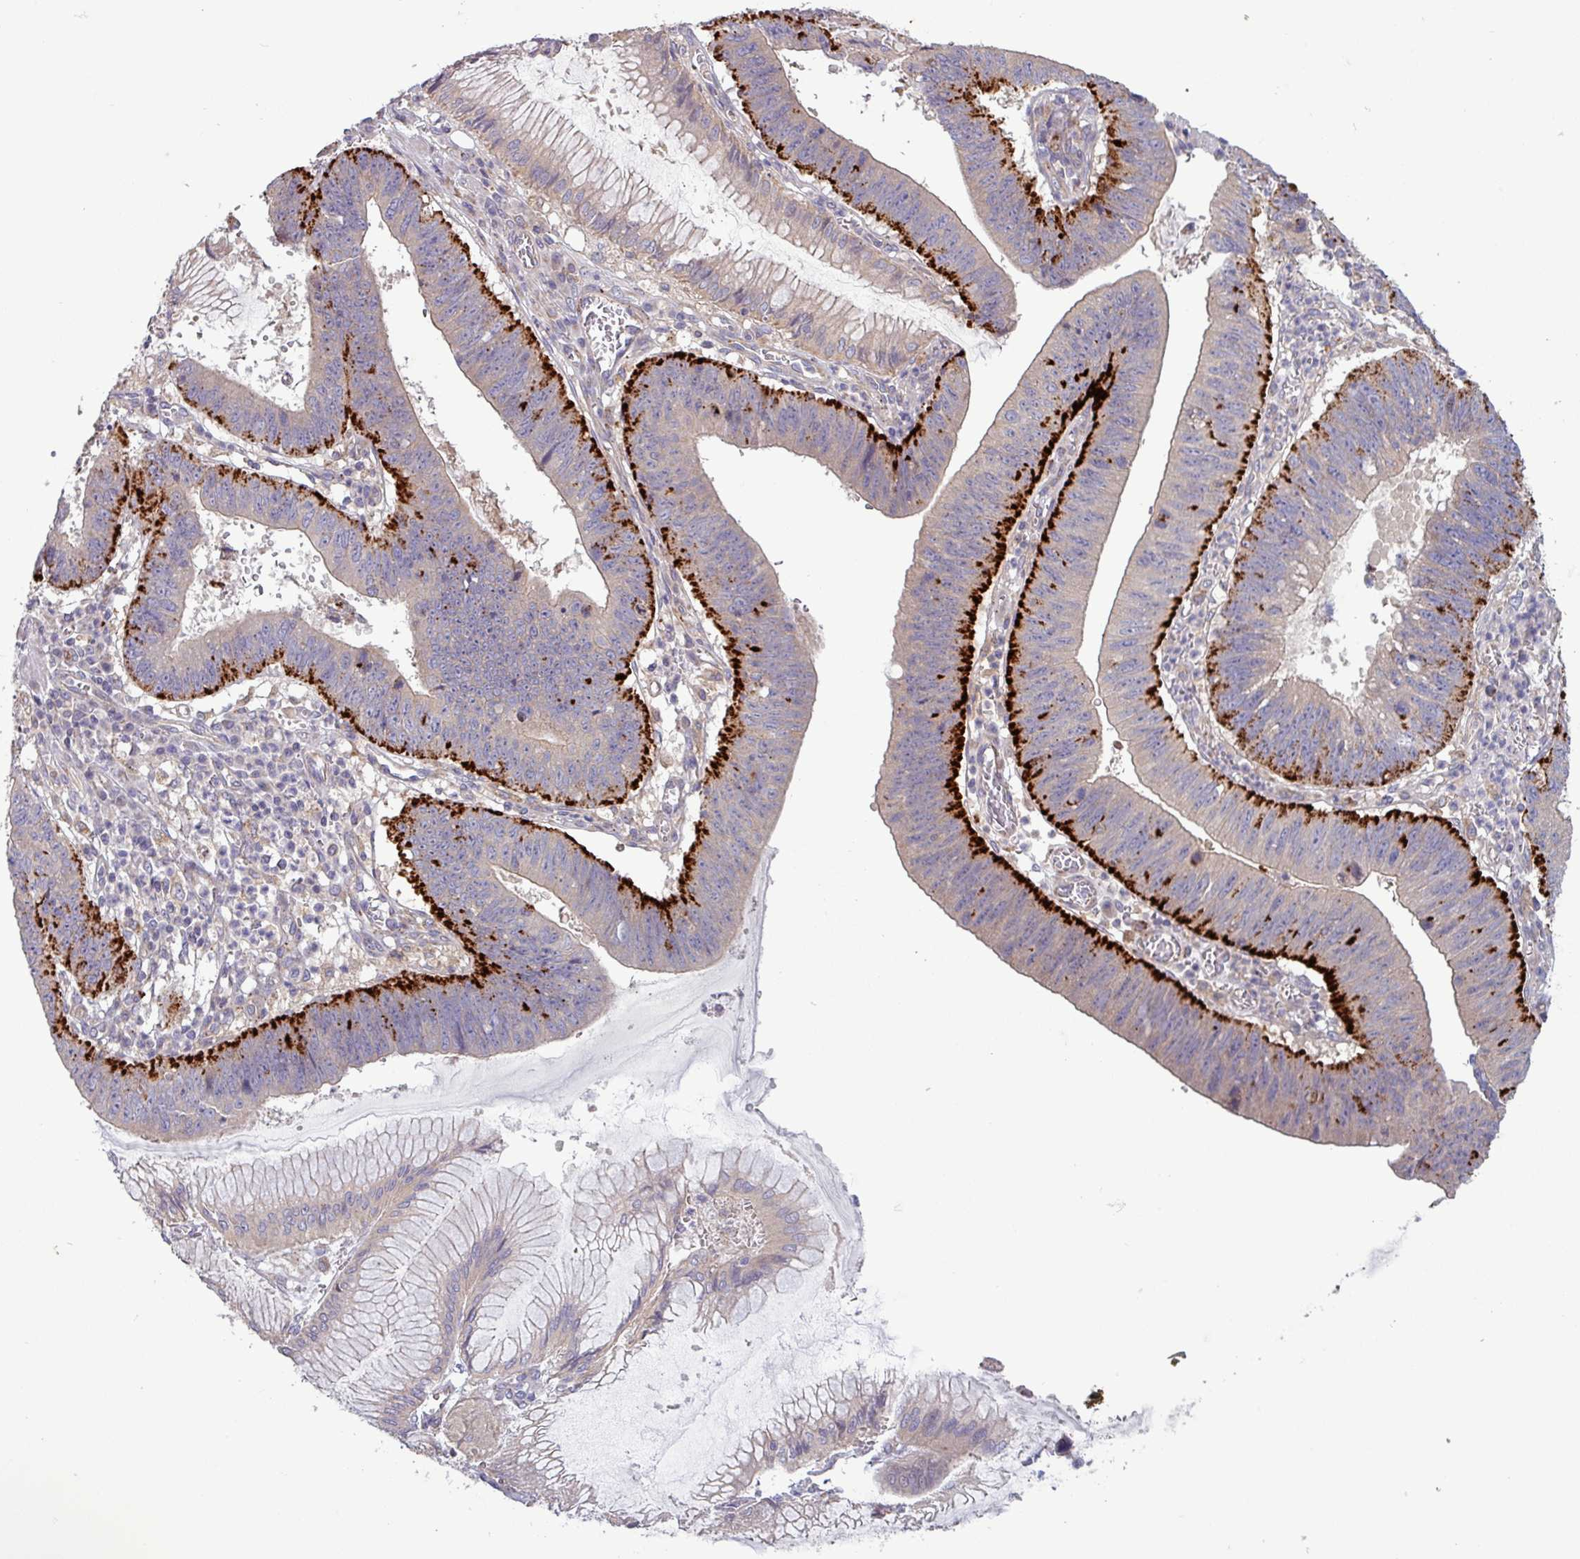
{"staining": {"intensity": "strong", "quantity": "25%-75%", "location": "cytoplasmic/membranous"}, "tissue": "stomach cancer", "cell_type": "Tumor cells", "image_type": "cancer", "snomed": [{"axis": "morphology", "description": "Adenocarcinoma, NOS"}, {"axis": "topography", "description": "Stomach"}], "caption": "High-magnification brightfield microscopy of stomach cancer stained with DAB (3,3'-diaminobenzidine) (brown) and counterstained with hematoxylin (blue). tumor cells exhibit strong cytoplasmic/membranous staining is seen in approximately25%-75% of cells.", "gene": "PLIN2", "patient": {"sex": "male", "age": 59}}